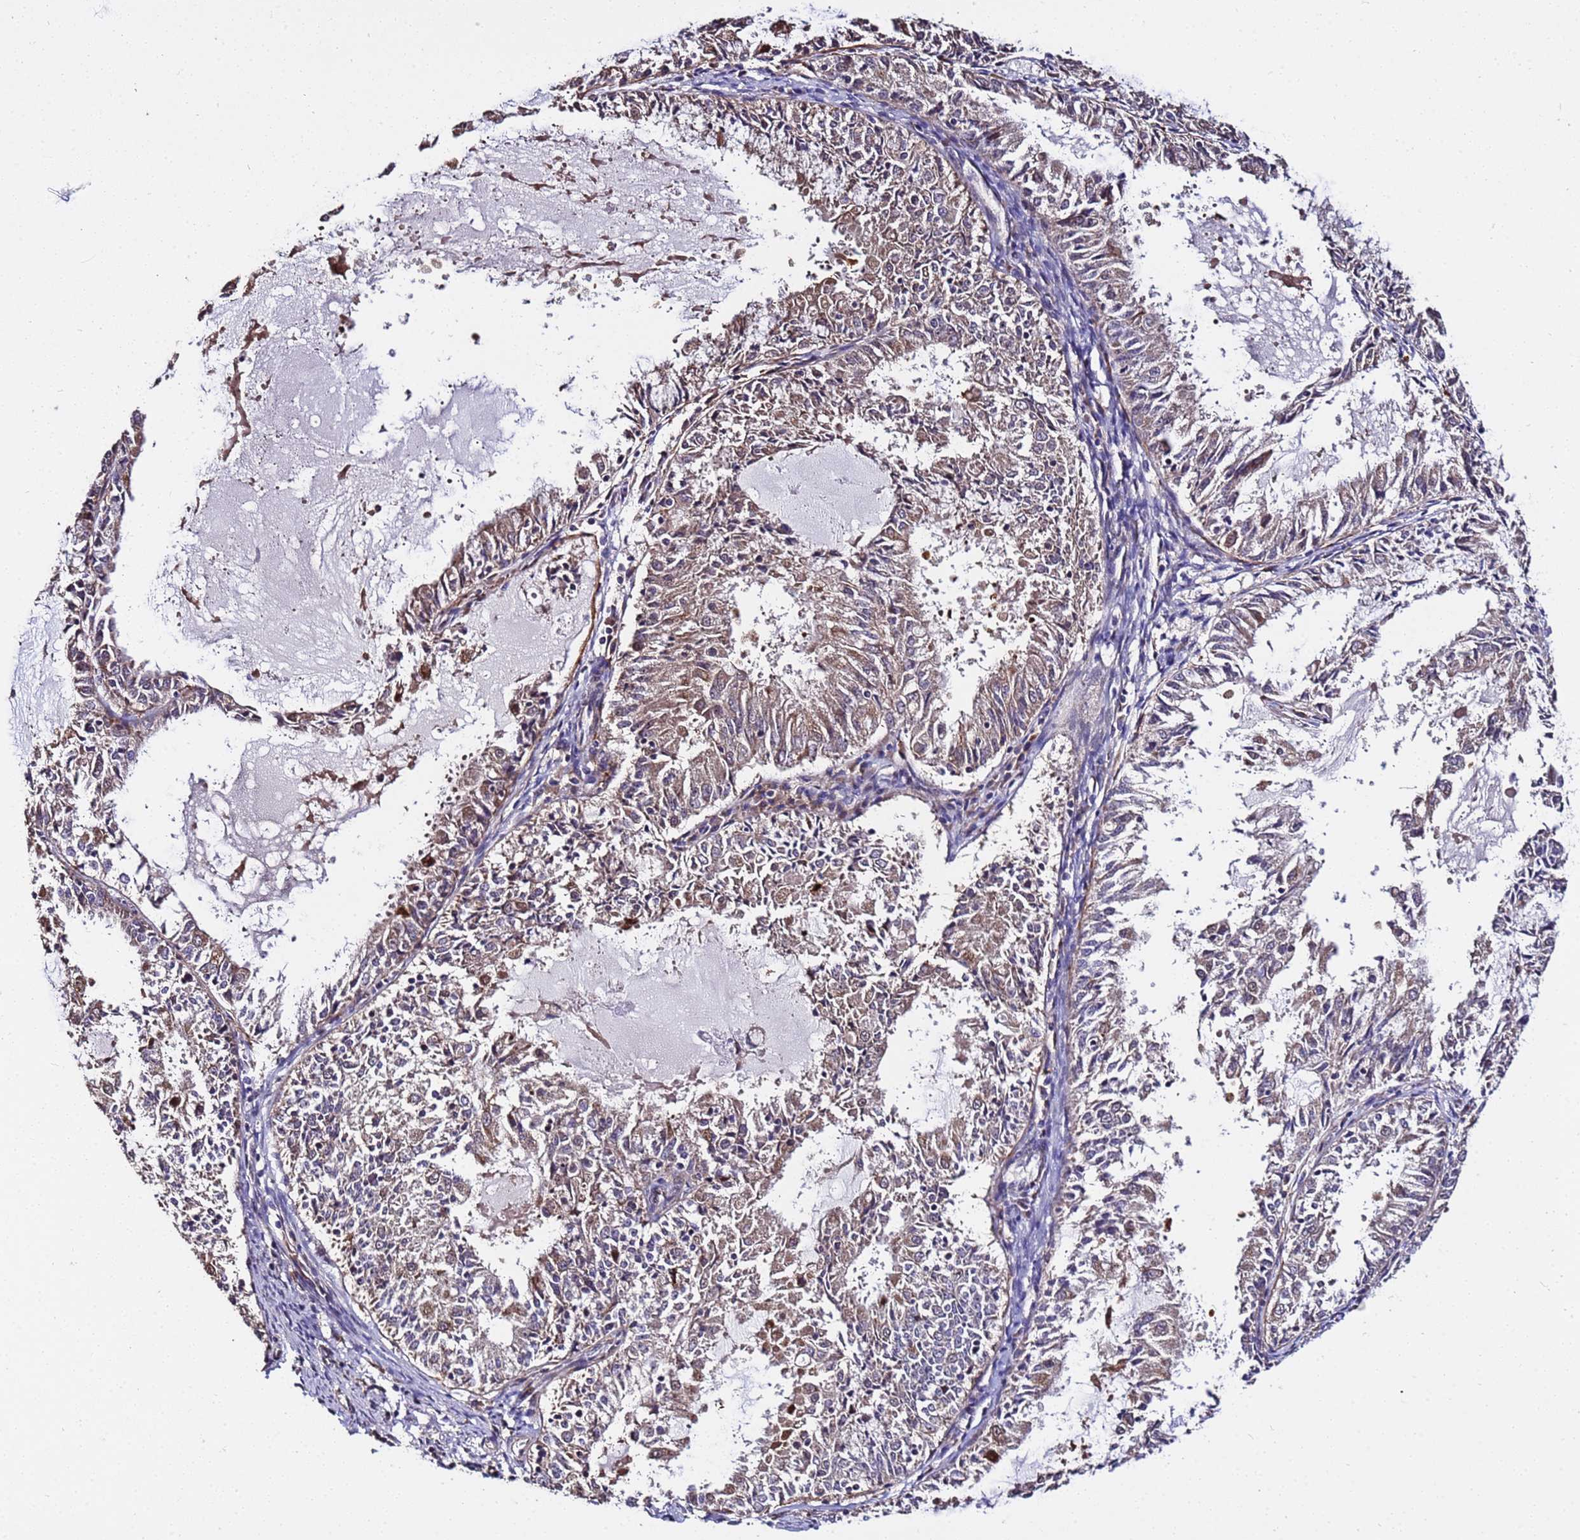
{"staining": {"intensity": "moderate", "quantity": "25%-75%", "location": "cytoplasmic/membranous"}, "tissue": "endometrial cancer", "cell_type": "Tumor cells", "image_type": "cancer", "snomed": [{"axis": "morphology", "description": "Adenocarcinoma, NOS"}, {"axis": "topography", "description": "Endometrium"}], "caption": "This is a histology image of immunohistochemistry staining of endometrial cancer (adenocarcinoma), which shows moderate positivity in the cytoplasmic/membranous of tumor cells.", "gene": "WNK4", "patient": {"sex": "female", "age": 57}}